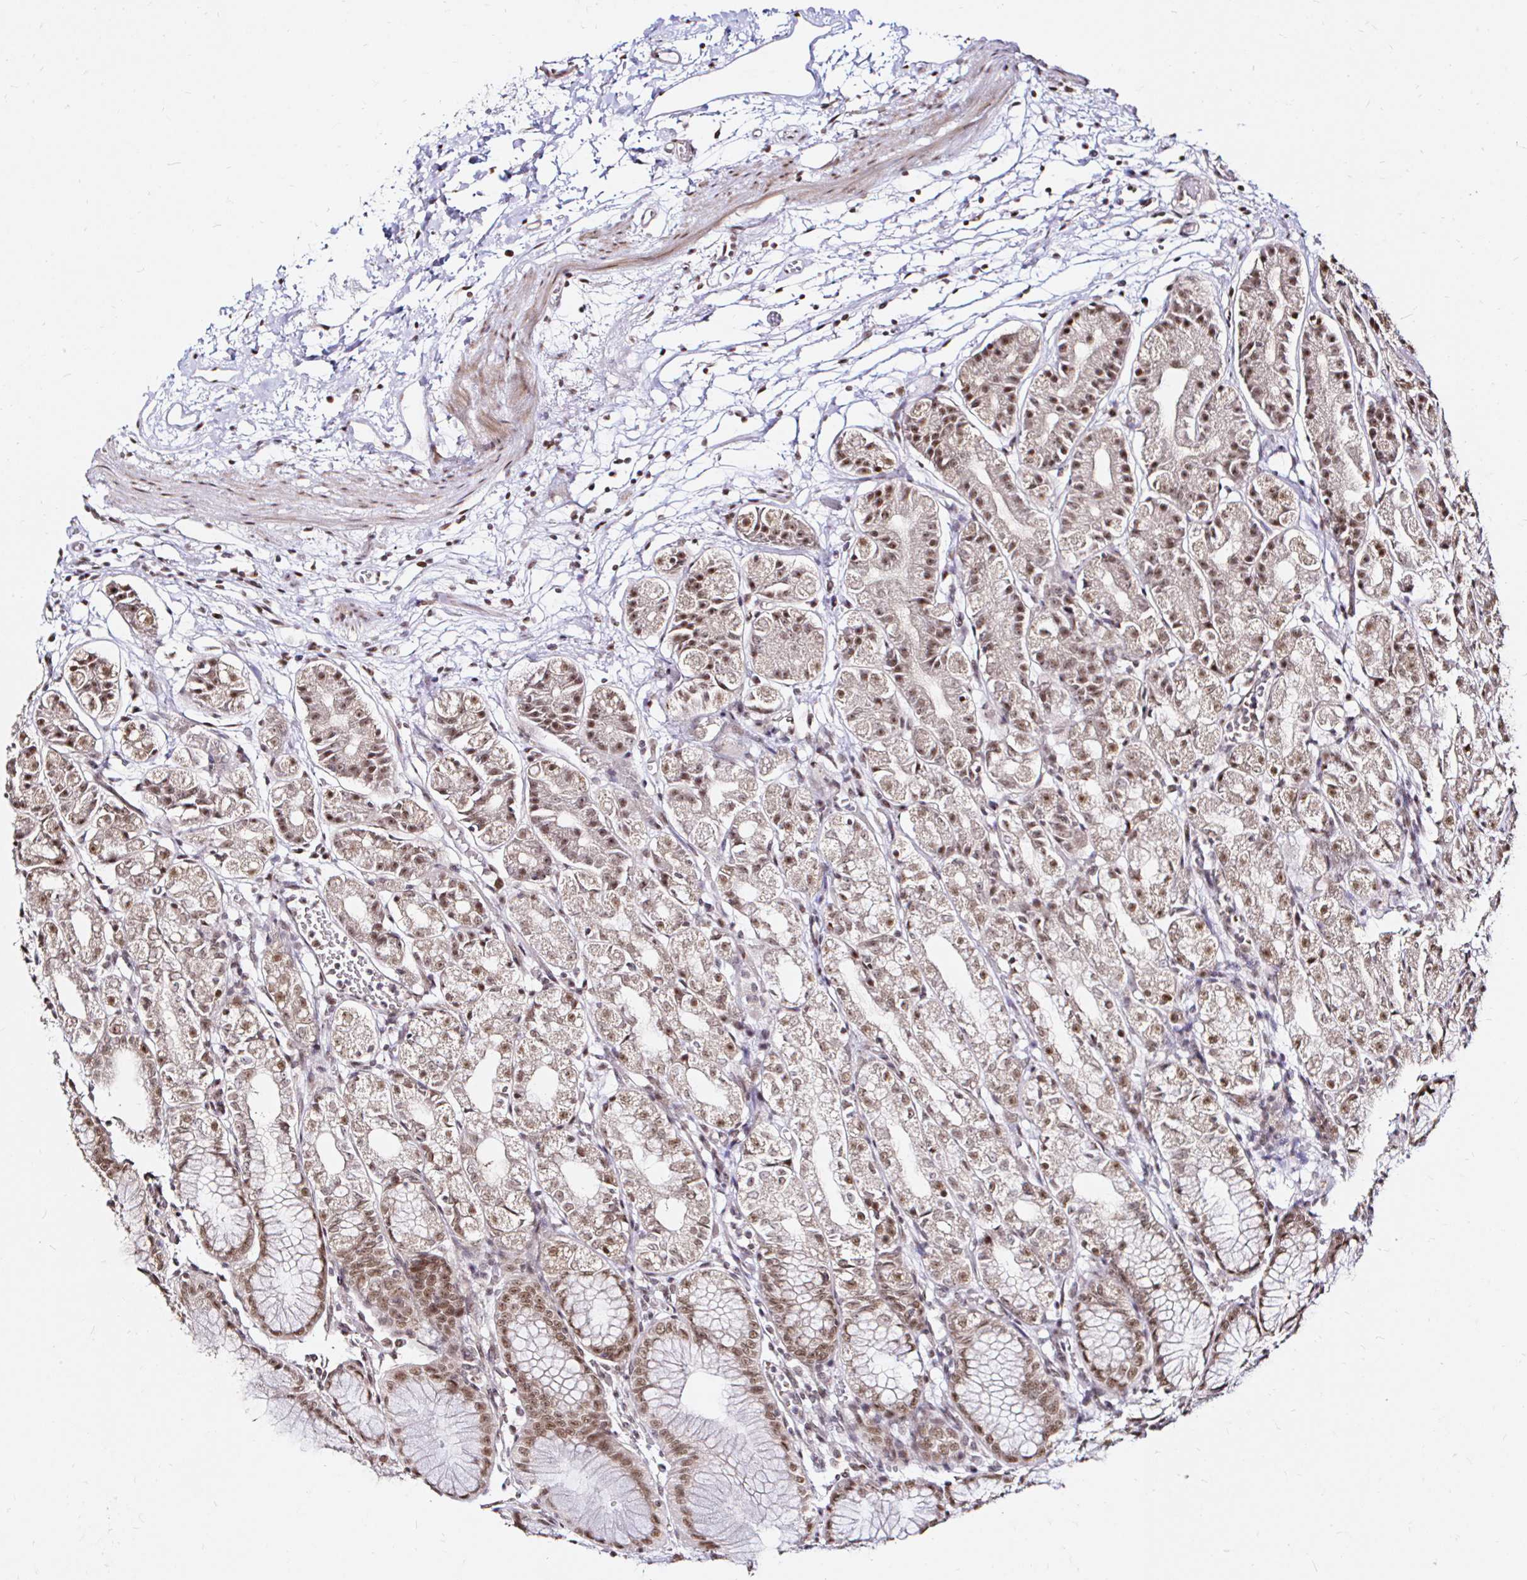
{"staining": {"intensity": "strong", "quantity": "25%-75%", "location": "cytoplasmic/membranous,nuclear"}, "tissue": "stomach", "cell_type": "Glandular cells", "image_type": "normal", "snomed": [{"axis": "morphology", "description": "Normal tissue, NOS"}, {"axis": "topography", "description": "Stomach"}], "caption": "Protein expression analysis of unremarkable stomach reveals strong cytoplasmic/membranous,nuclear positivity in about 25%-75% of glandular cells.", "gene": "SNRPC", "patient": {"sex": "female", "age": 57}}